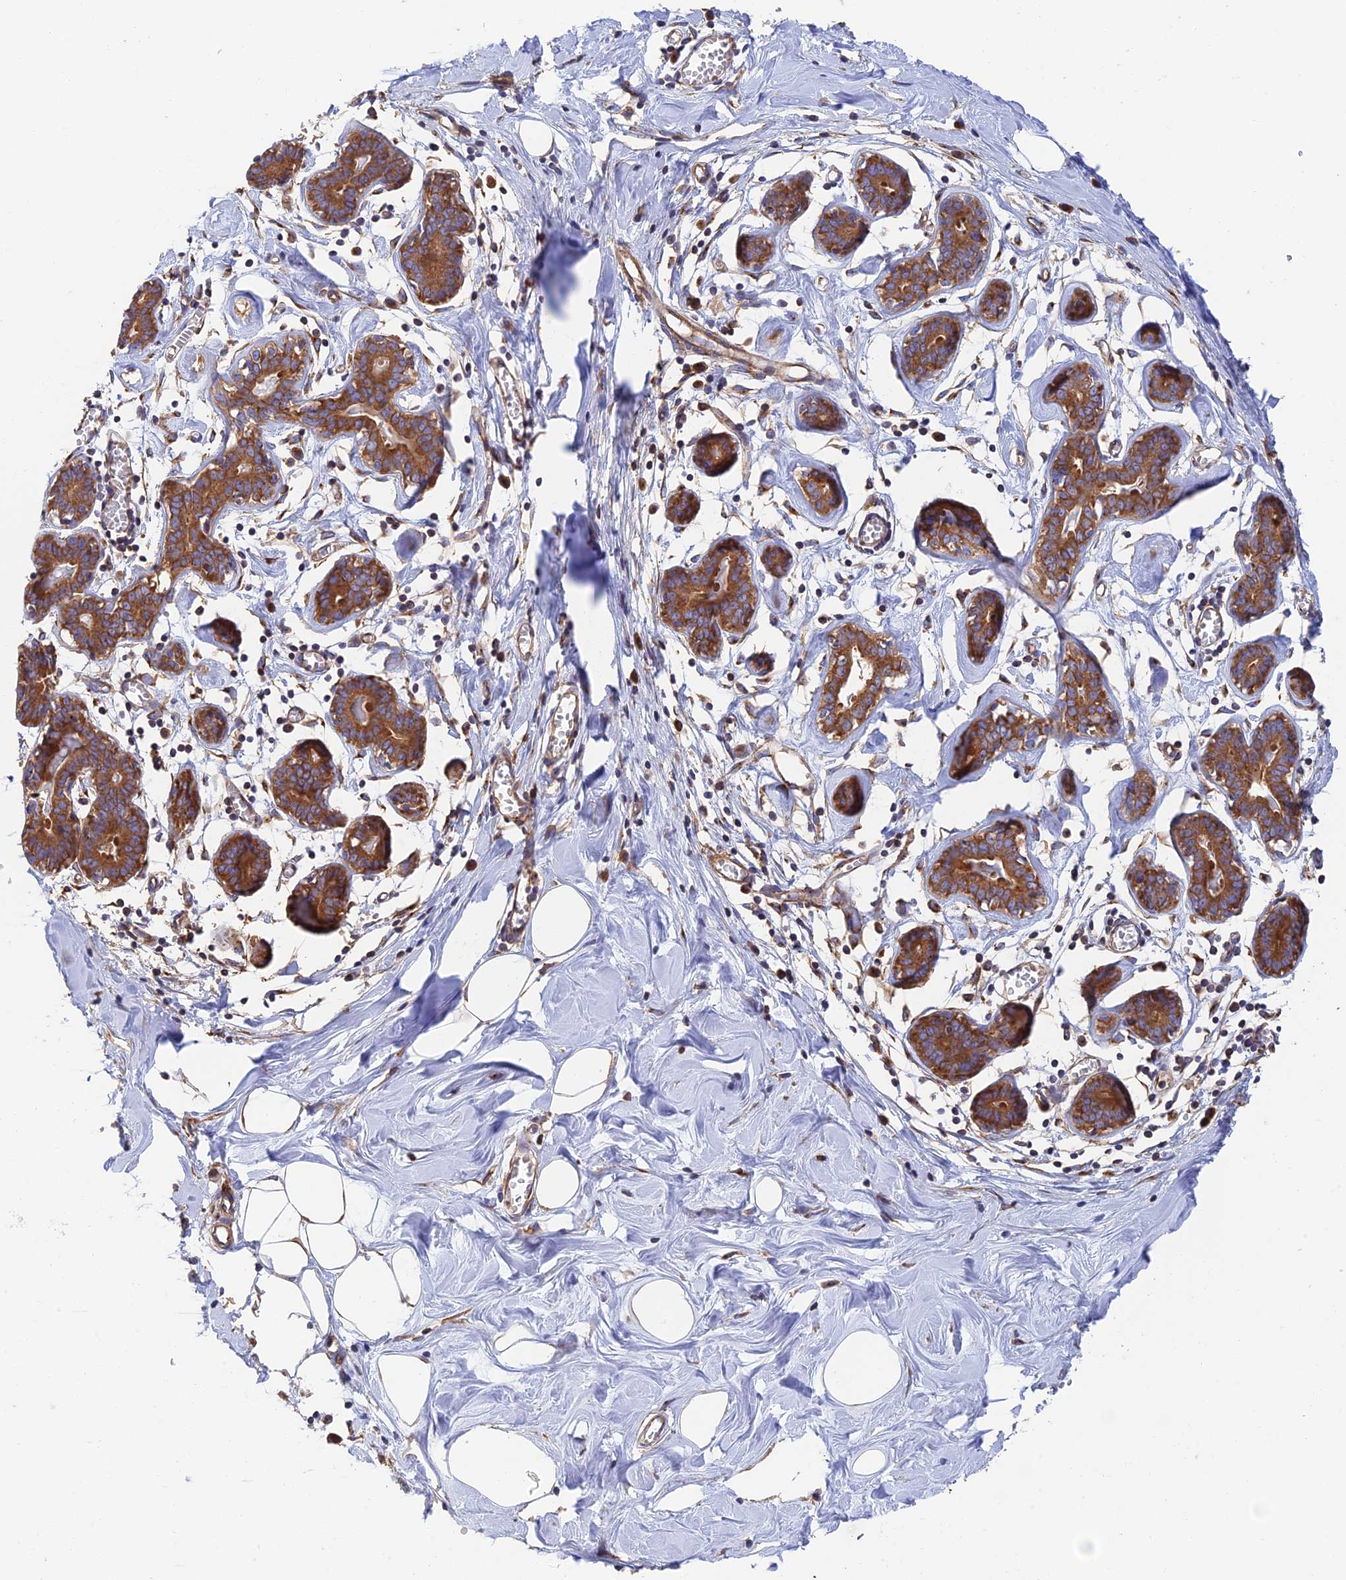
{"staining": {"intensity": "weak", "quantity": ">75%", "location": "cytoplasmic/membranous"}, "tissue": "breast", "cell_type": "Adipocytes", "image_type": "normal", "snomed": [{"axis": "morphology", "description": "Normal tissue, NOS"}, {"axis": "topography", "description": "Breast"}], "caption": "The immunohistochemical stain labels weak cytoplasmic/membranous expression in adipocytes of benign breast.", "gene": "DCTN2", "patient": {"sex": "female", "age": 27}}